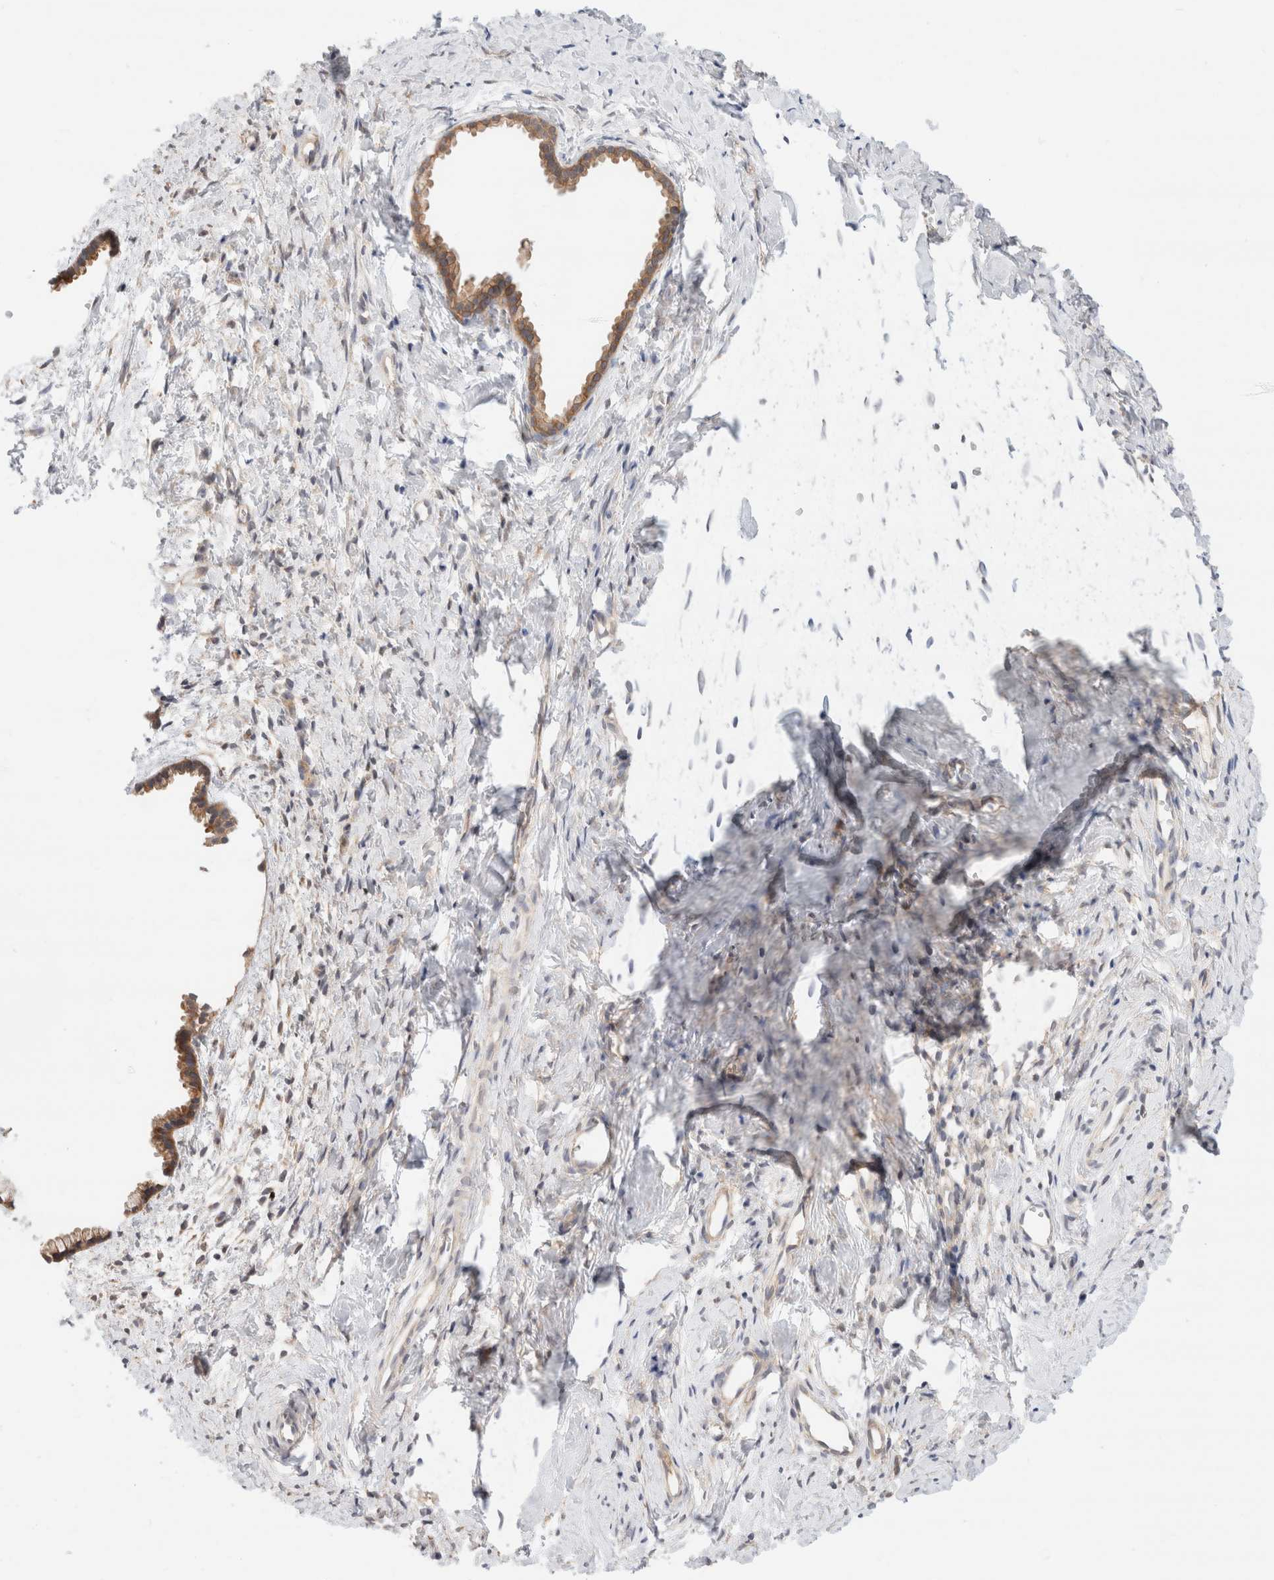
{"staining": {"intensity": "moderate", "quantity": ">75%", "location": "cytoplasmic/membranous"}, "tissue": "cervix", "cell_type": "Glandular cells", "image_type": "normal", "snomed": [{"axis": "morphology", "description": "Normal tissue, NOS"}, {"axis": "topography", "description": "Cervix"}], "caption": "IHC staining of benign cervix, which demonstrates medium levels of moderate cytoplasmic/membranous staining in approximately >75% of glandular cells indicating moderate cytoplasmic/membranous protein positivity. The staining was performed using DAB (3,3'-diaminobenzidine) (brown) for protein detection and nuclei were counterstained in hematoxylin (blue).", "gene": "C17orf97", "patient": {"sex": "female", "age": 75}}